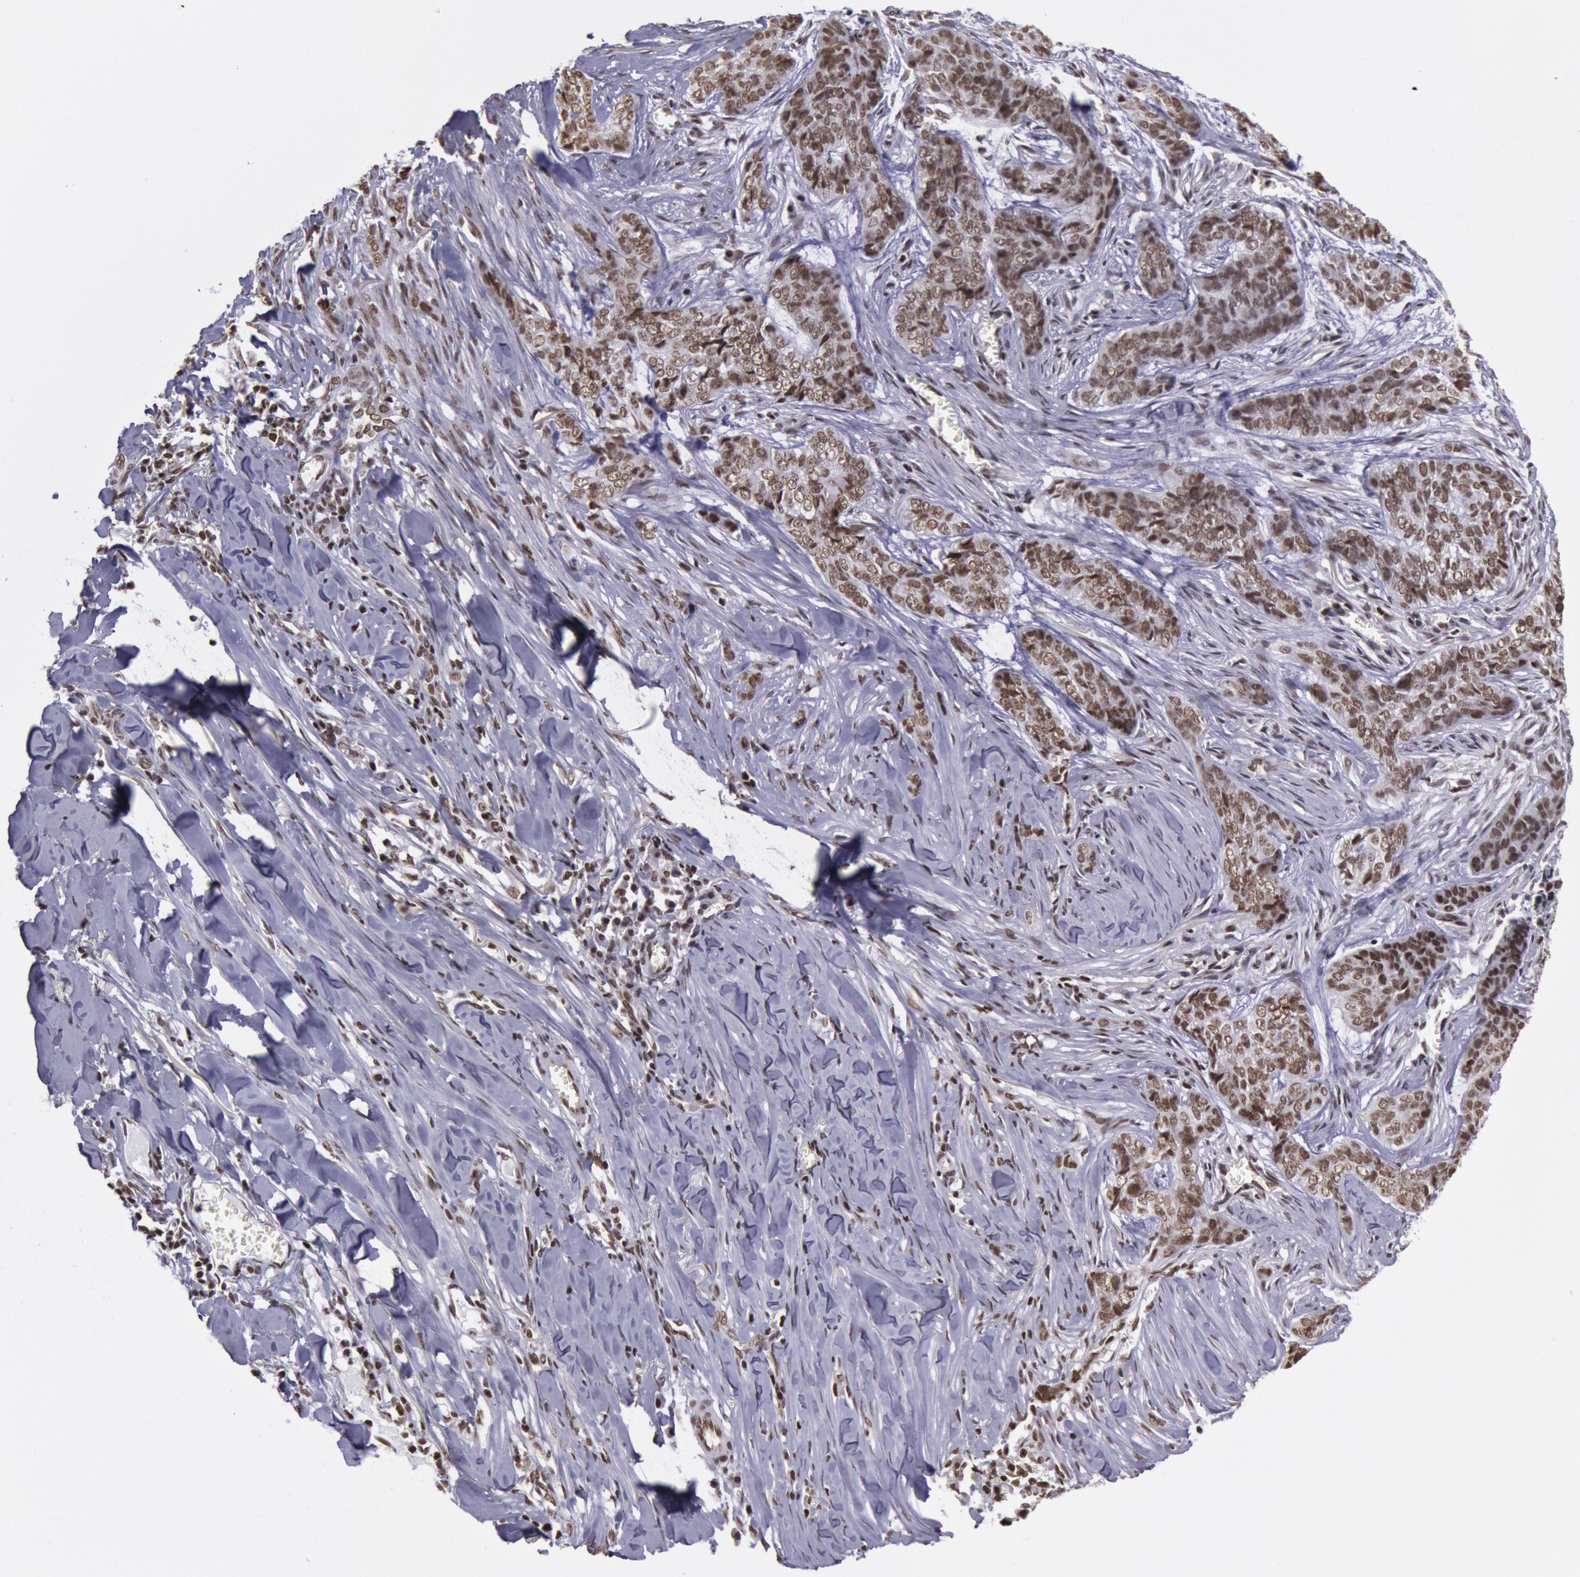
{"staining": {"intensity": "moderate", "quantity": ">75%", "location": "nuclear"}, "tissue": "skin cancer", "cell_type": "Tumor cells", "image_type": "cancer", "snomed": [{"axis": "morphology", "description": "Normal tissue, NOS"}, {"axis": "morphology", "description": "Basal cell carcinoma"}, {"axis": "topography", "description": "Skin"}], "caption": "Brown immunohistochemical staining in human skin cancer reveals moderate nuclear positivity in approximately >75% of tumor cells.", "gene": "NKAP", "patient": {"sex": "female", "age": 65}}